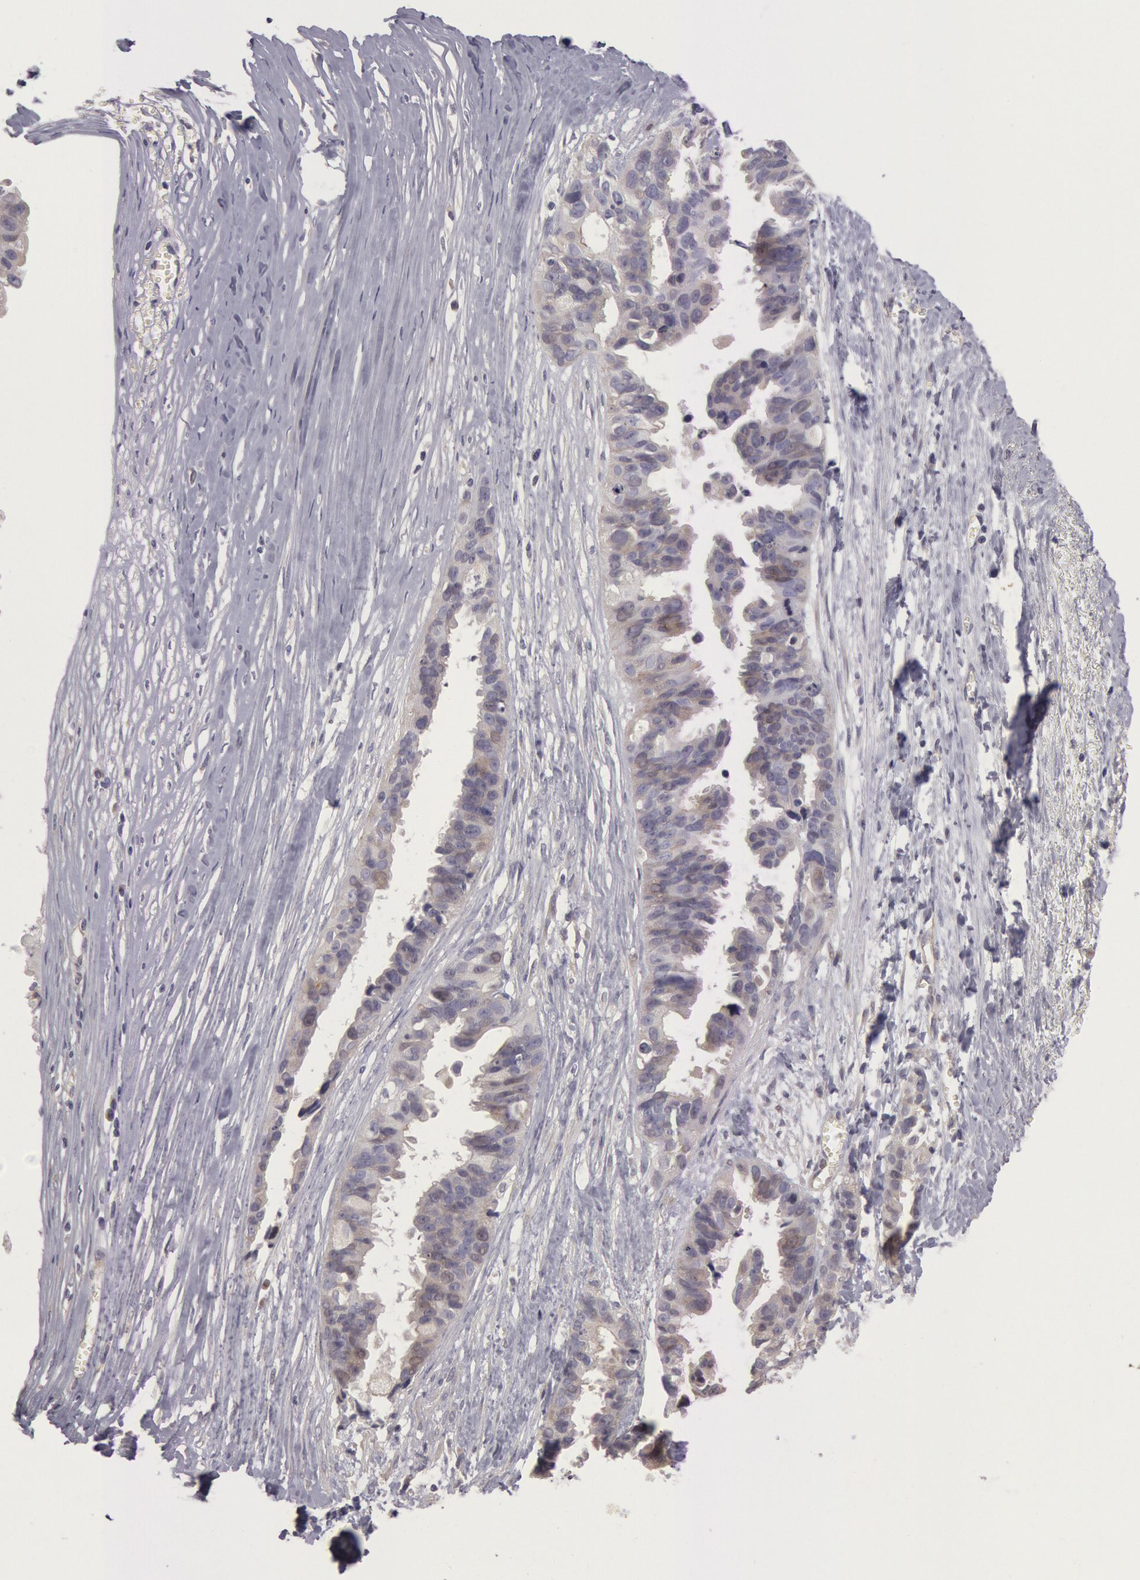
{"staining": {"intensity": "negative", "quantity": "none", "location": "none"}, "tissue": "ovarian cancer", "cell_type": "Tumor cells", "image_type": "cancer", "snomed": [{"axis": "morphology", "description": "Carcinoma, endometroid"}, {"axis": "topography", "description": "Ovary"}], "caption": "The image exhibits no staining of tumor cells in ovarian cancer (endometroid carcinoma).", "gene": "AMOTL1", "patient": {"sex": "female", "age": 85}}